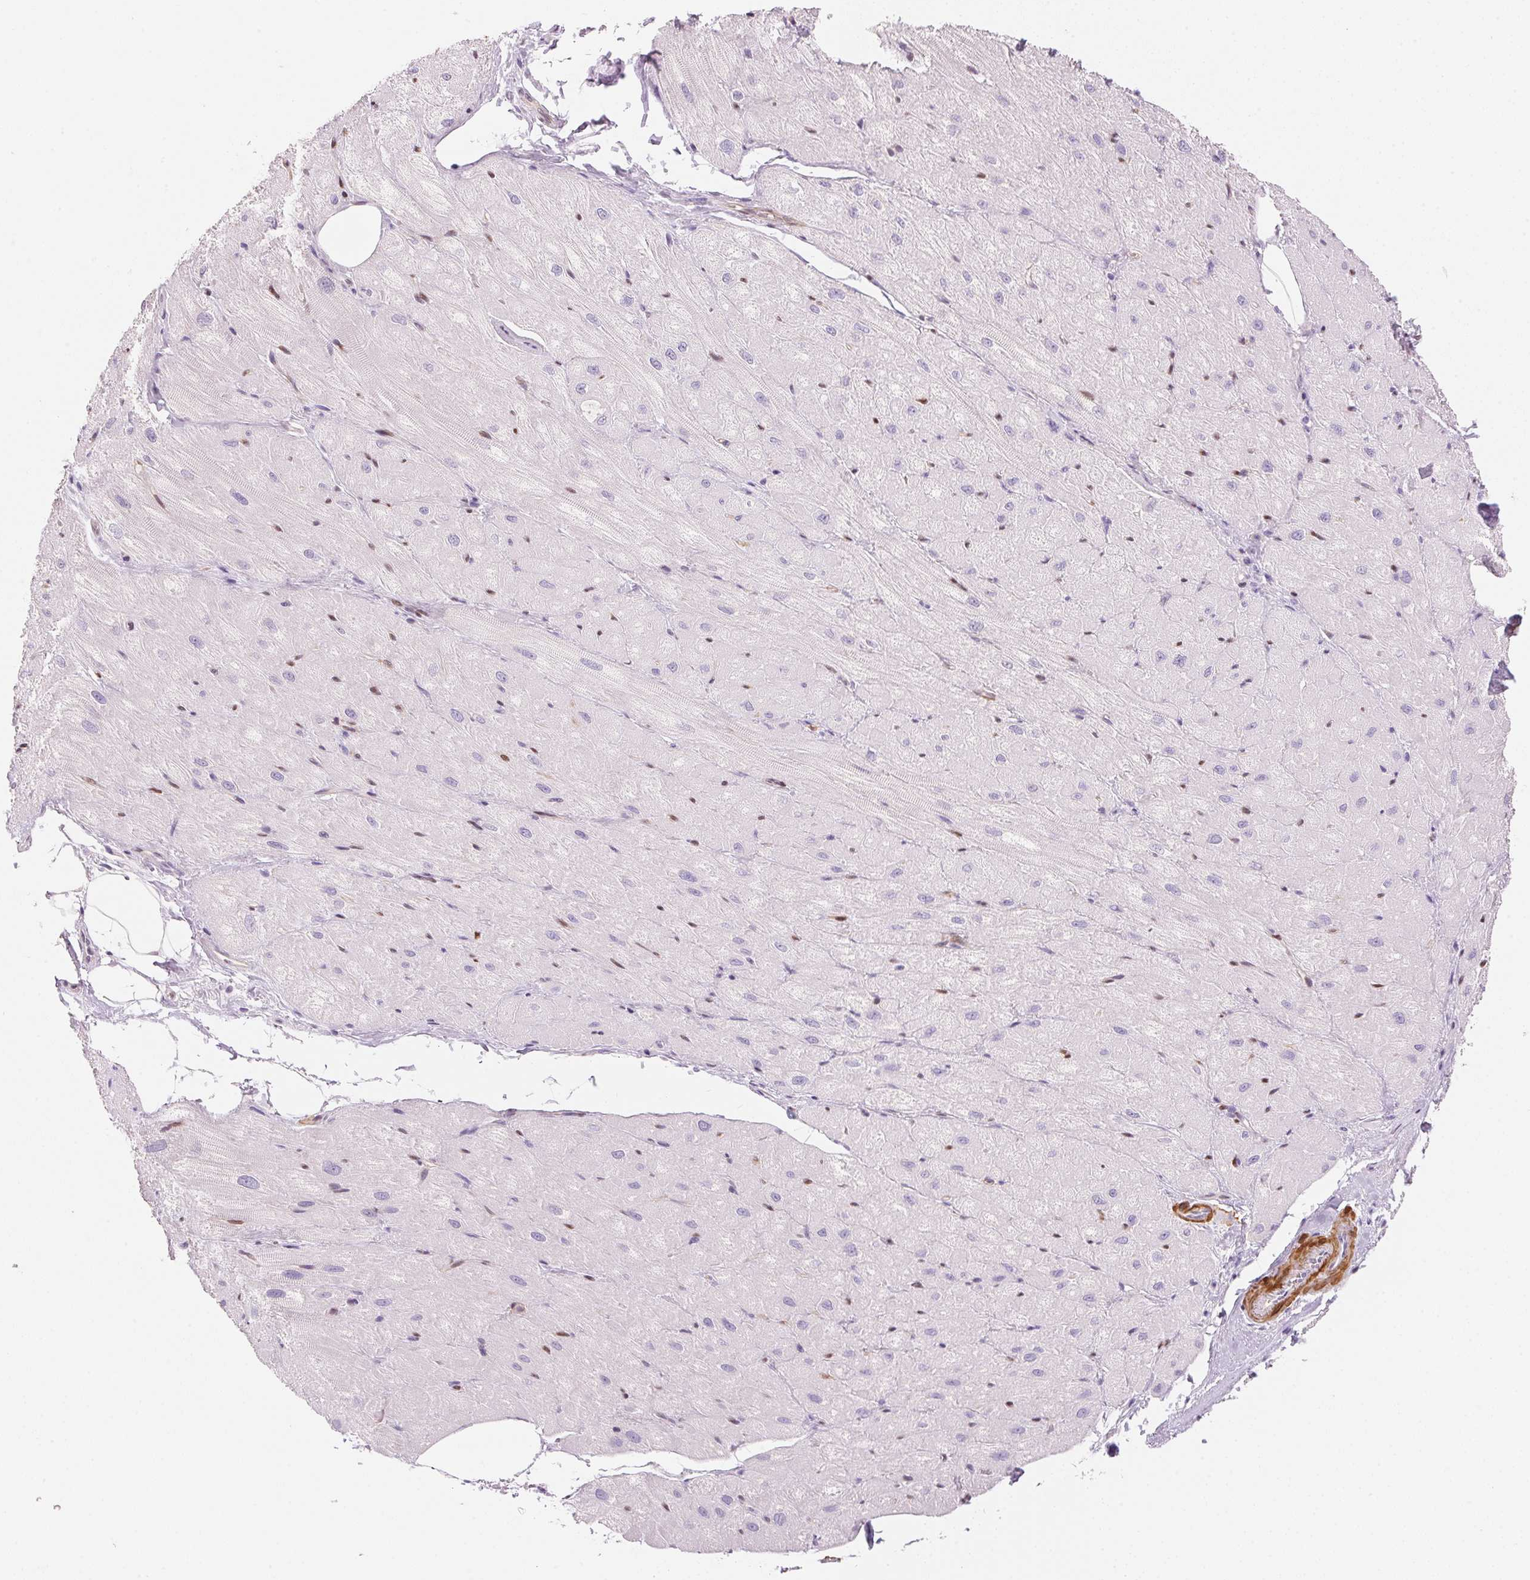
{"staining": {"intensity": "negative", "quantity": "none", "location": "none"}, "tissue": "heart muscle", "cell_type": "Cardiomyocytes", "image_type": "normal", "snomed": [{"axis": "morphology", "description": "Normal tissue, NOS"}, {"axis": "topography", "description": "Heart"}], "caption": "Micrograph shows no protein positivity in cardiomyocytes of unremarkable heart muscle.", "gene": "SMTN", "patient": {"sex": "male", "age": 62}}